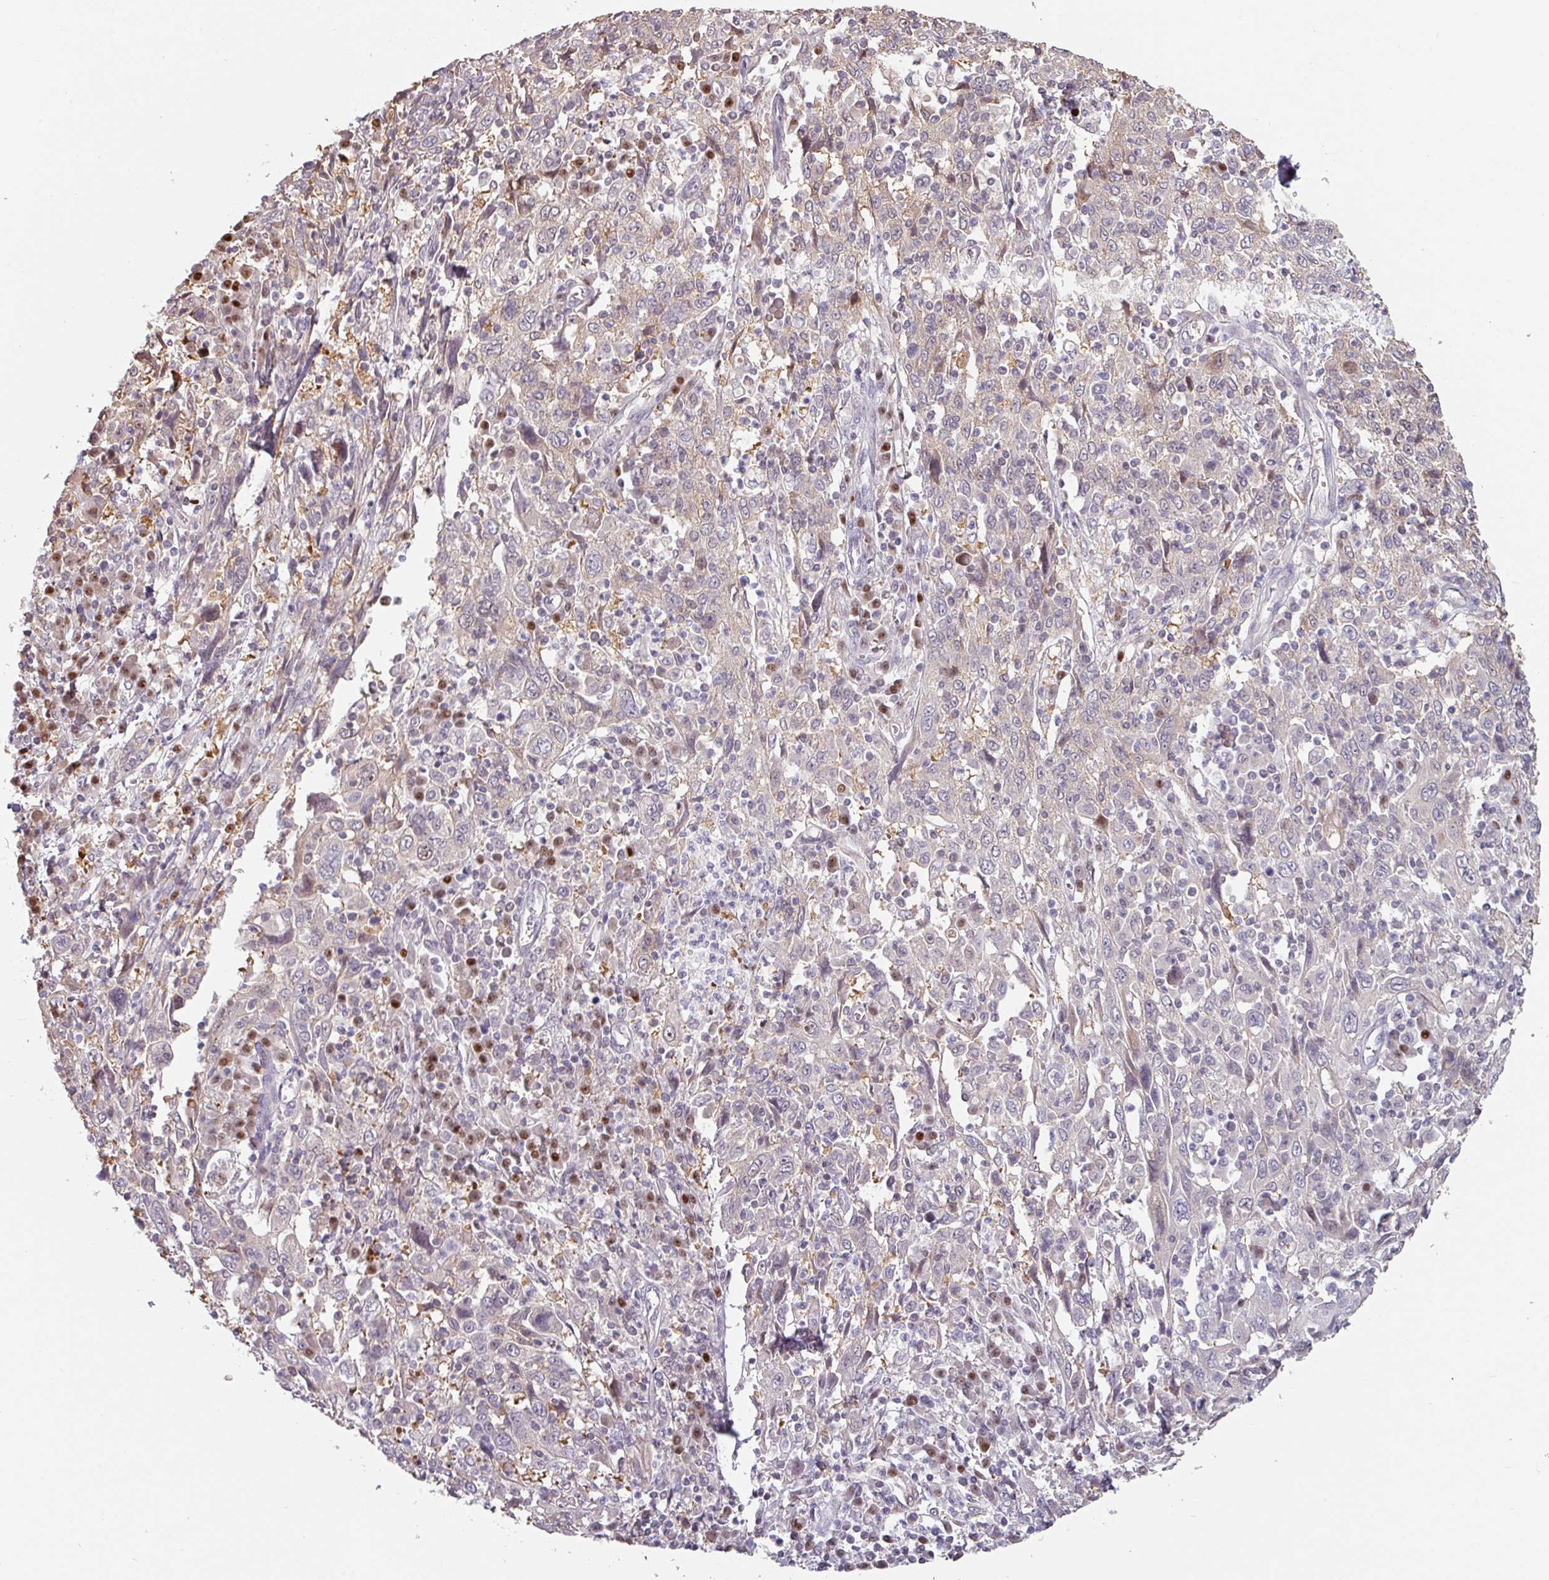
{"staining": {"intensity": "weak", "quantity": "<25%", "location": "cytoplasmic/membranous"}, "tissue": "cervical cancer", "cell_type": "Tumor cells", "image_type": "cancer", "snomed": [{"axis": "morphology", "description": "Squamous cell carcinoma, NOS"}, {"axis": "topography", "description": "Cervix"}], "caption": "An immunohistochemistry (IHC) photomicrograph of cervical cancer (squamous cell carcinoma) is shown. There is no staining in tumor cells of cervical cancer (squamous cell carcinoma).", "gene": "ZBTB6", "patient": {"sex": "female", "age": 46}}